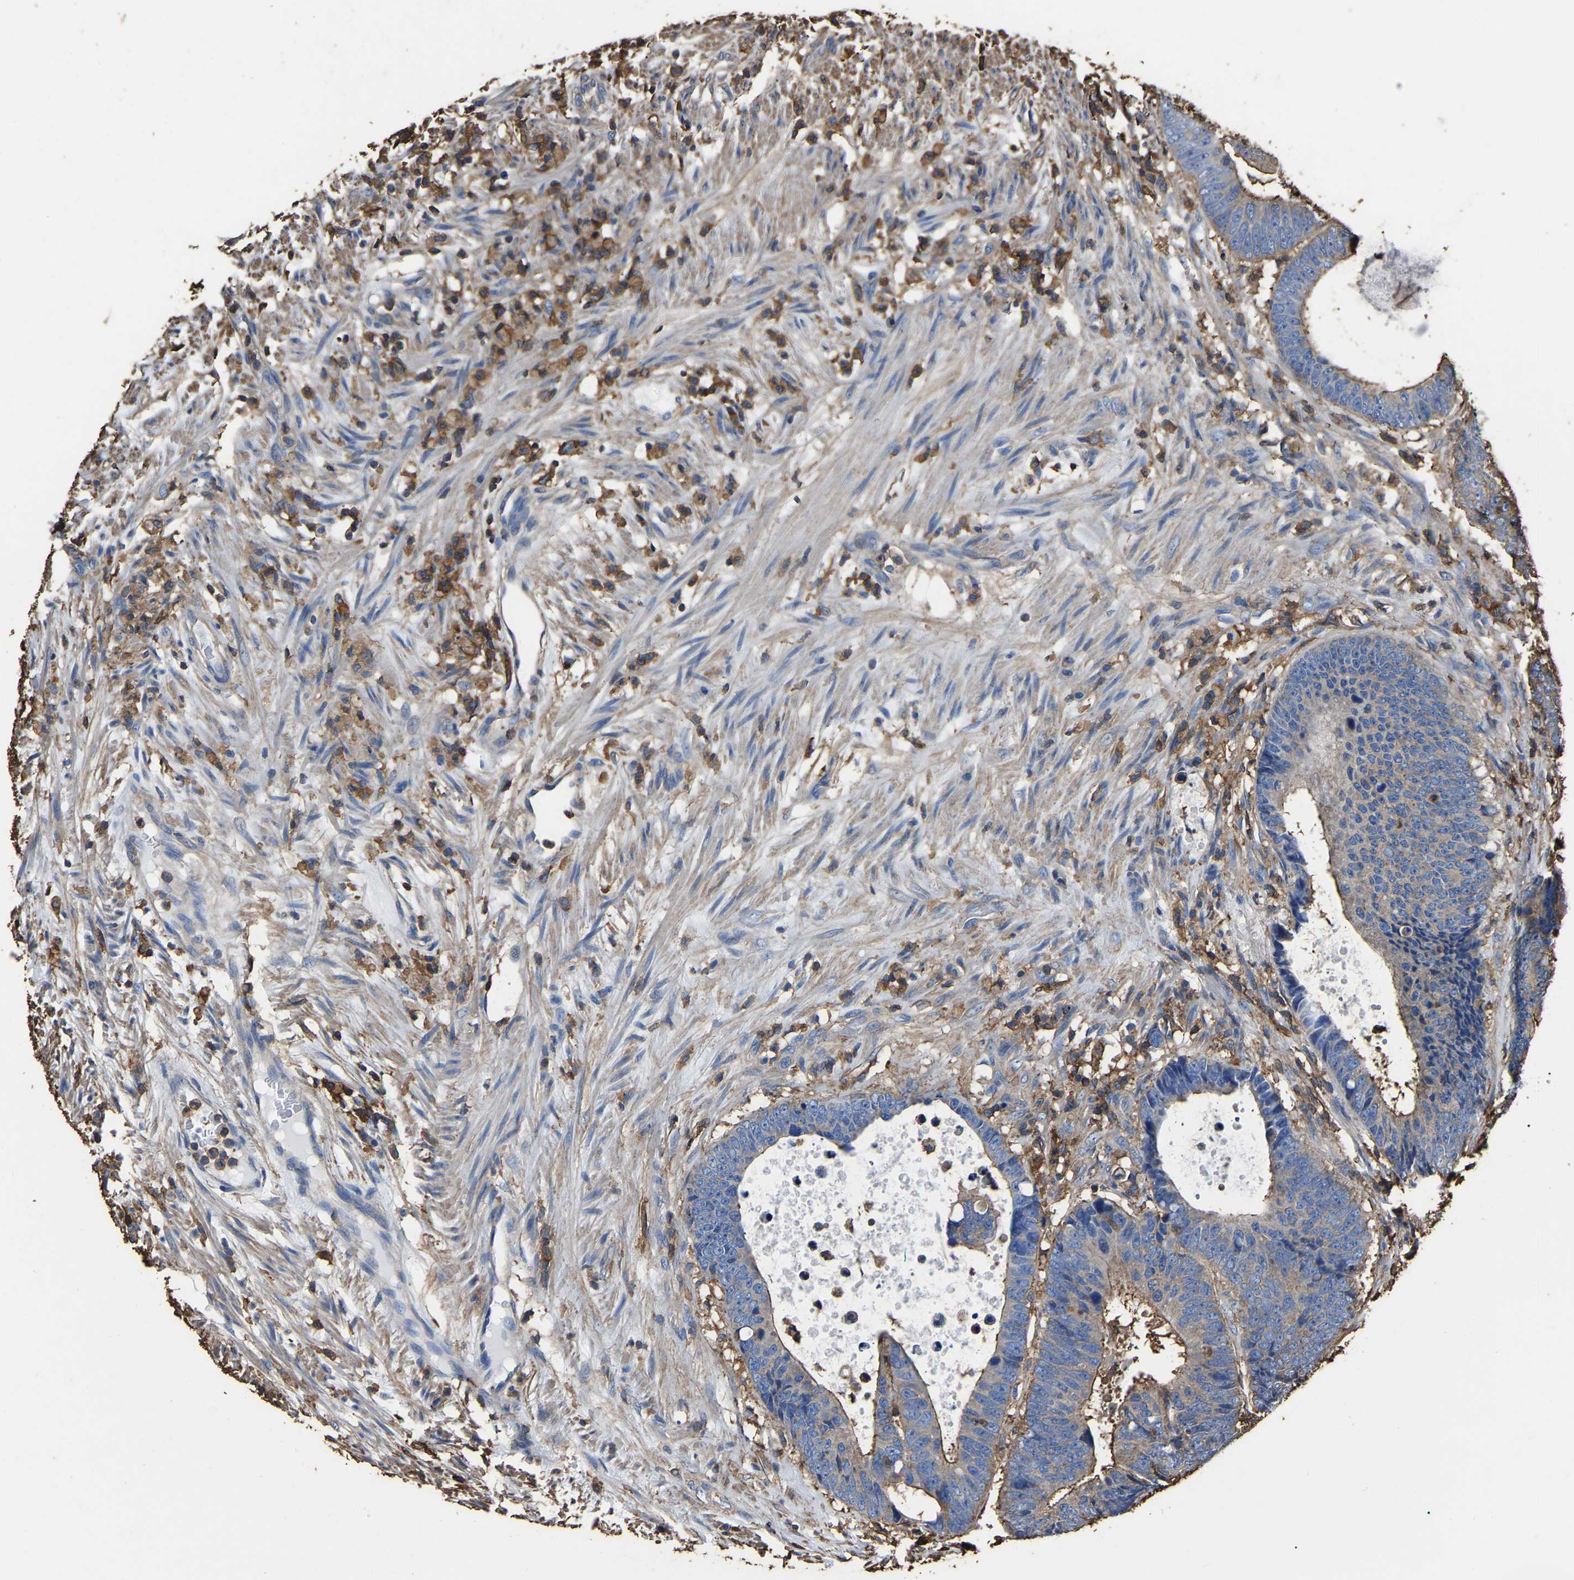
{"staining": {"intensity": "moderate", "quantity": "25%-75%", "location": "cytoplasmic/membranous"}, "tissue": "colorectal cancer", "cell_type": "Tumor cells", "image_type": "cancer", "snomed": [{"axis": "morphology", "description": "Adenocarcinoma, NOS"}, {"axis": "topography", "description": "Colon"}], "caption": "This image shows colorectal cancer (adenocarcinoma) stained with immunohistochemistry (IHC) to label a protein in brown. The cytoplasmic/membranous of tumor cells show moderate positivity for the protein. Nuclei are counter-stained blue.", "gene": "ARMT1", "patient": {"sex": "male", "age": 56}}